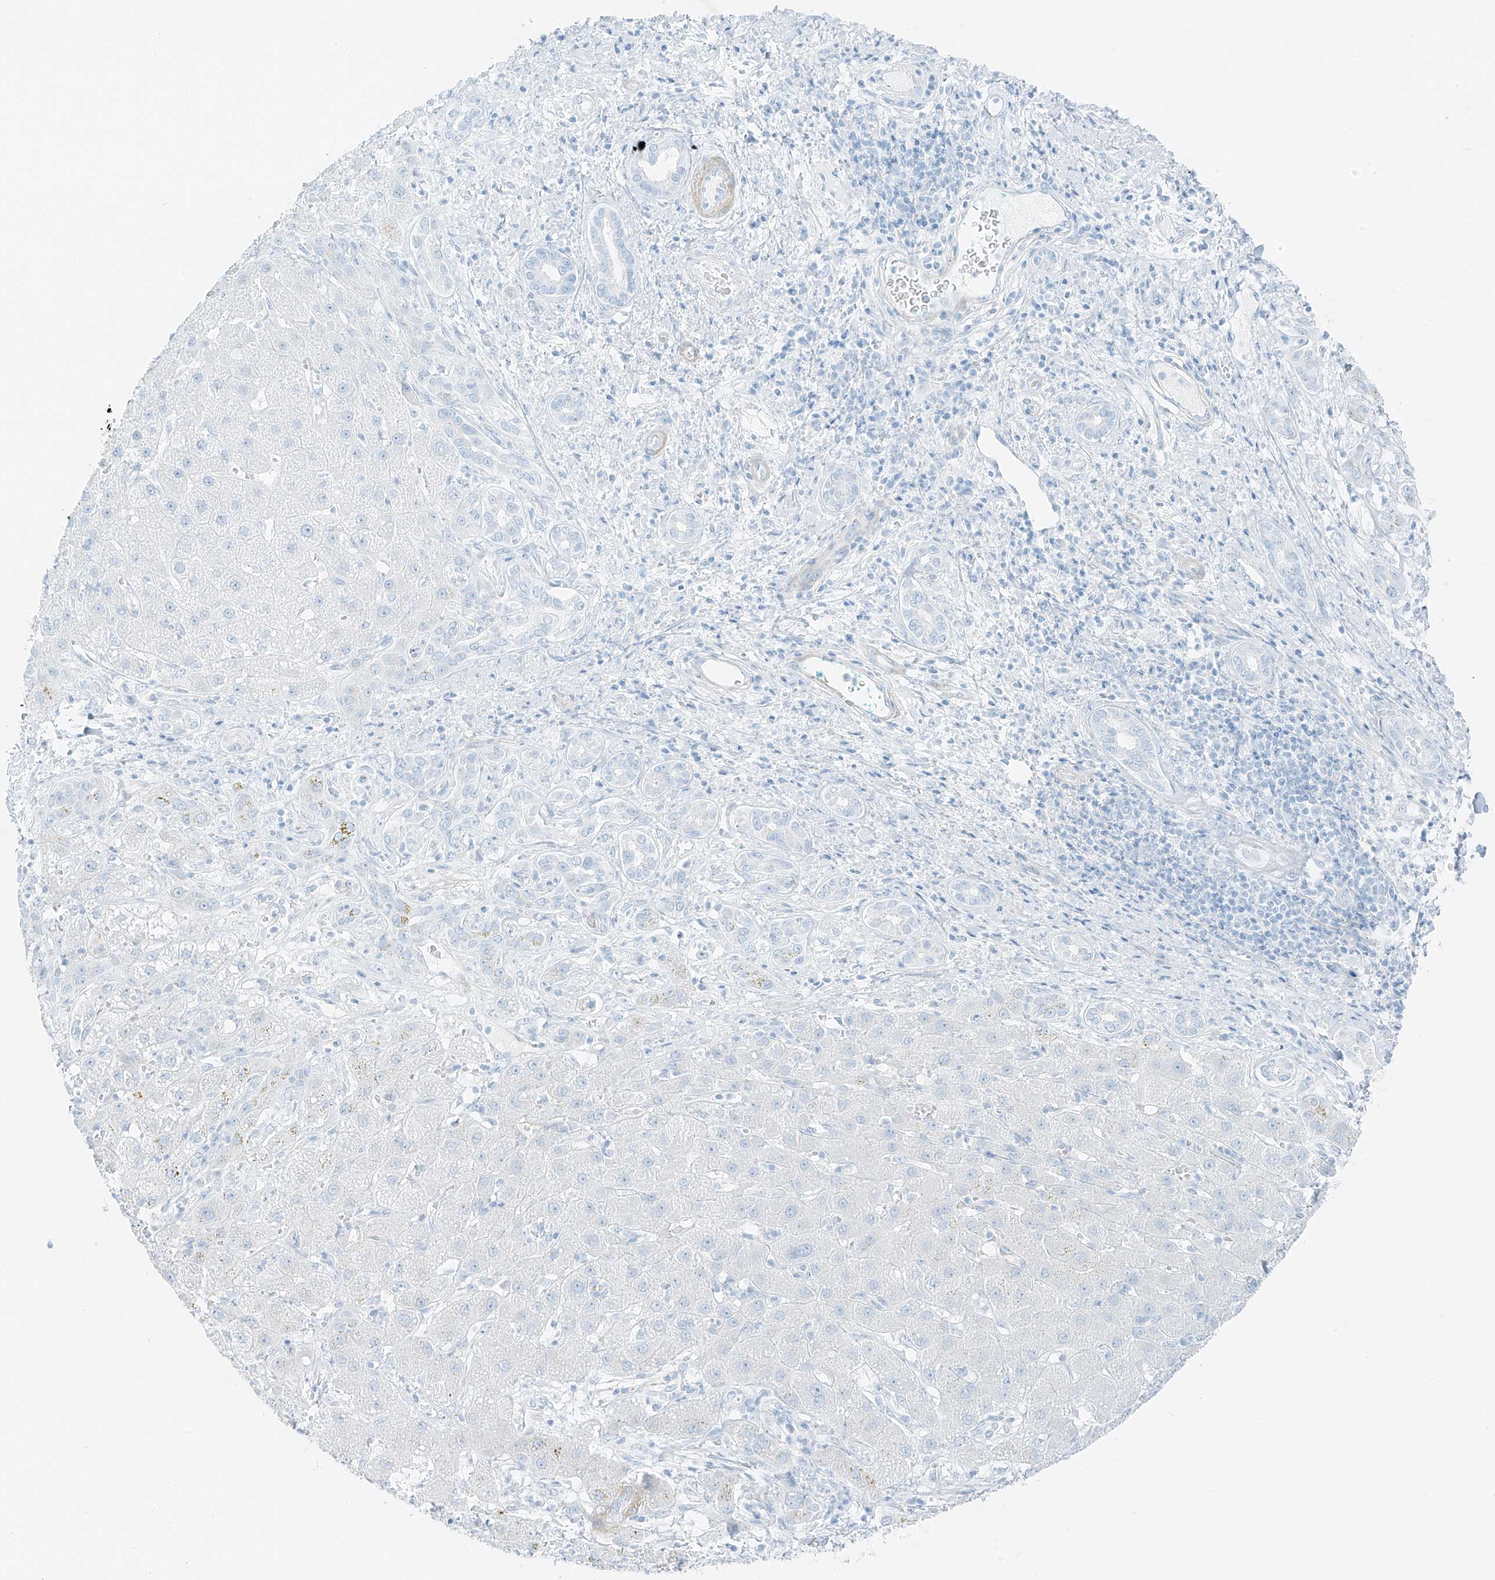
{"staining": {"intensity": "negative", "quantity": "none", "location": "none"}, "tissue": "liver cancer", "cell_type": "Tumor cells", "image_type": "cancer", "snomed": [{"axis": "morphology", "description": "Carcinoma, Hepatocellular, NOS"}, {"axis": "topography", "description": "Liver"}], "caption": "Protein analysis of liver cancer (hepatocellular carcinoma) shows no significant positivity in tumor cells.", "gene": "SMCP", "patient": {"sex": "male", "age": 65}}